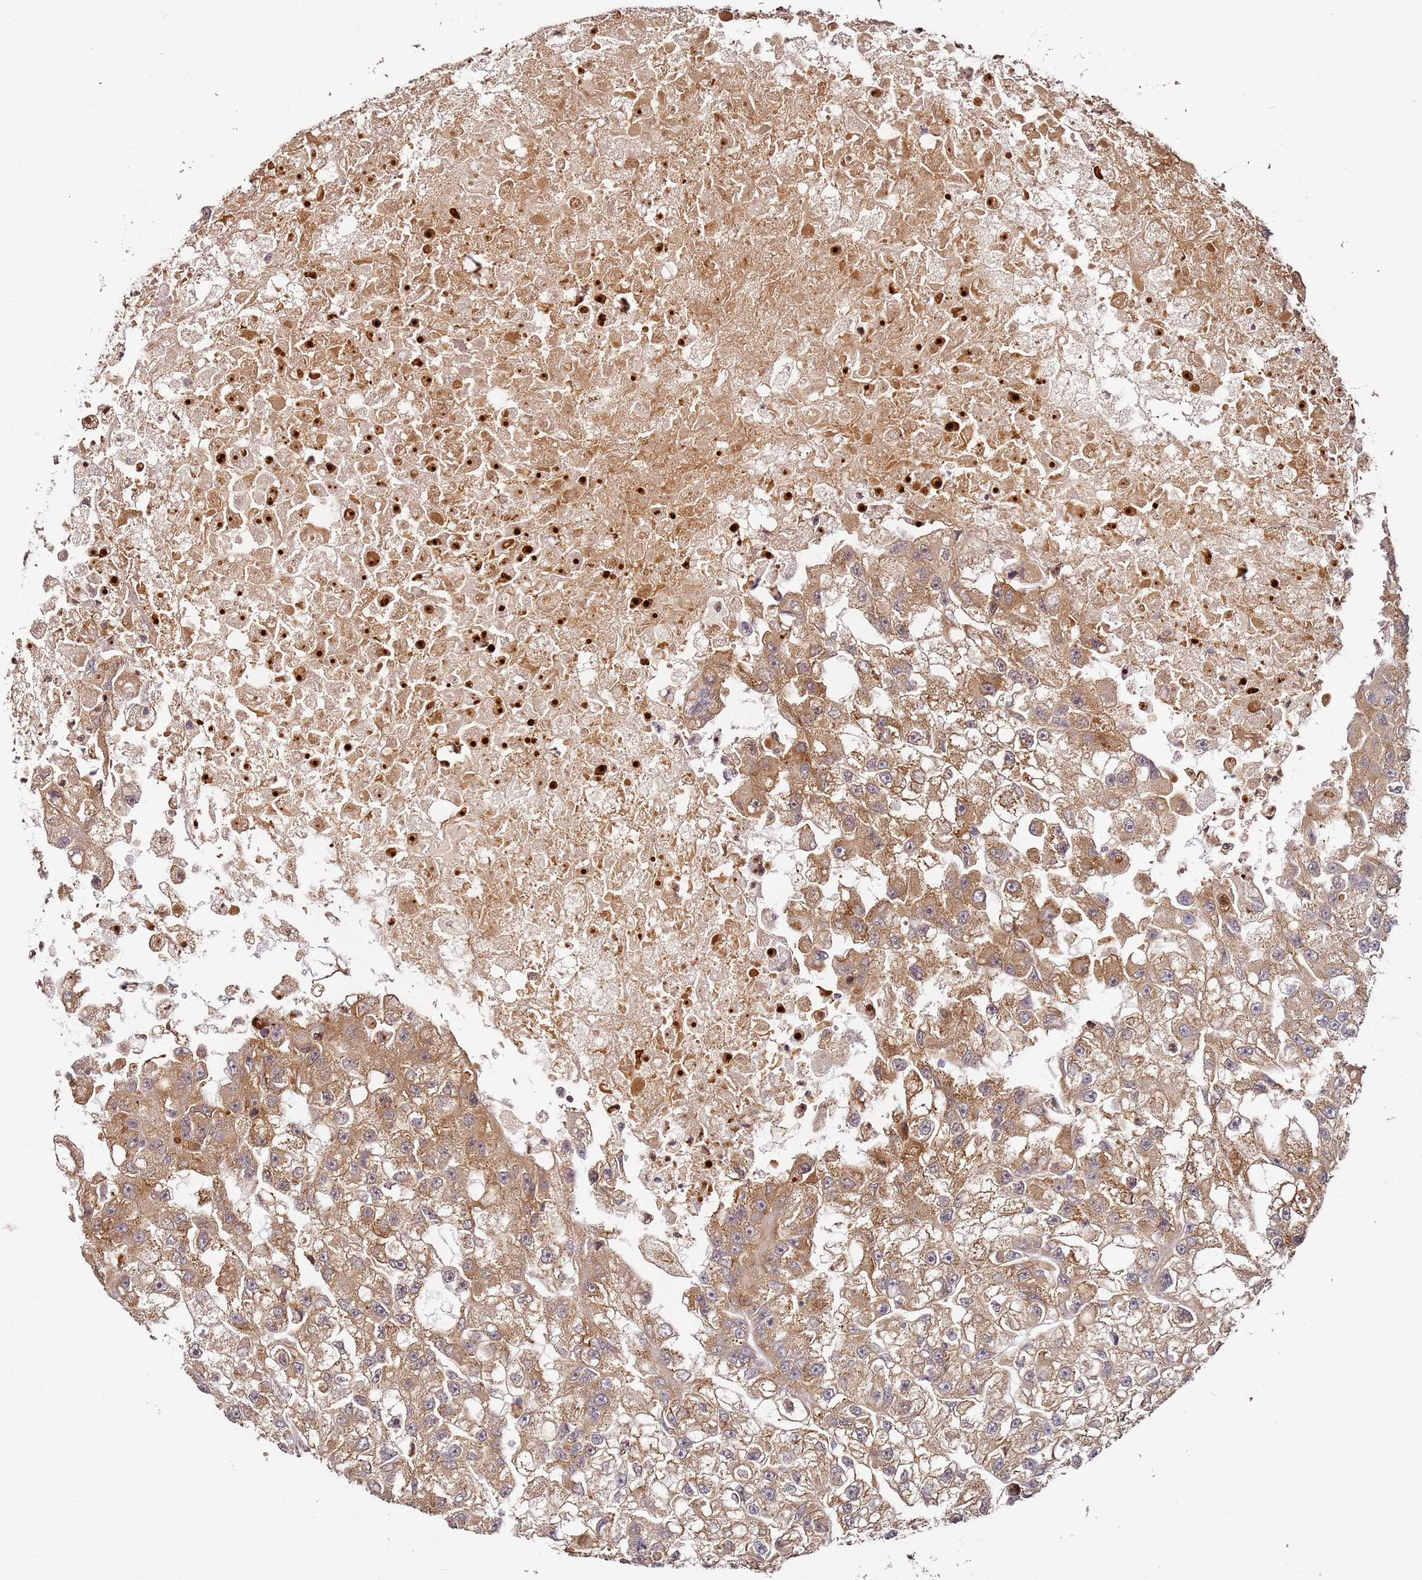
{"staining": {"intensity": "moderate", "quantity": ">75%", "location": "cytoplasmic/membranous"}, "tissue": "renal cancer", "cell_type": "Tumor cells", "image_type": "cancer", "snomed": [{"axis": "morphology", "description": "Adenocarcinoma, NOS"}, {"axis": "topography", "description": "Kidney"}], "caption": "This micrograph reveals immunohistochemistry staining of adenocarcinoma (renal), with medium moderate cytoplasmic/membranous positivity in about >75% of tumor cells.", "gene": "RPS3A", "patient": {"sex": "male", "age": 63}}